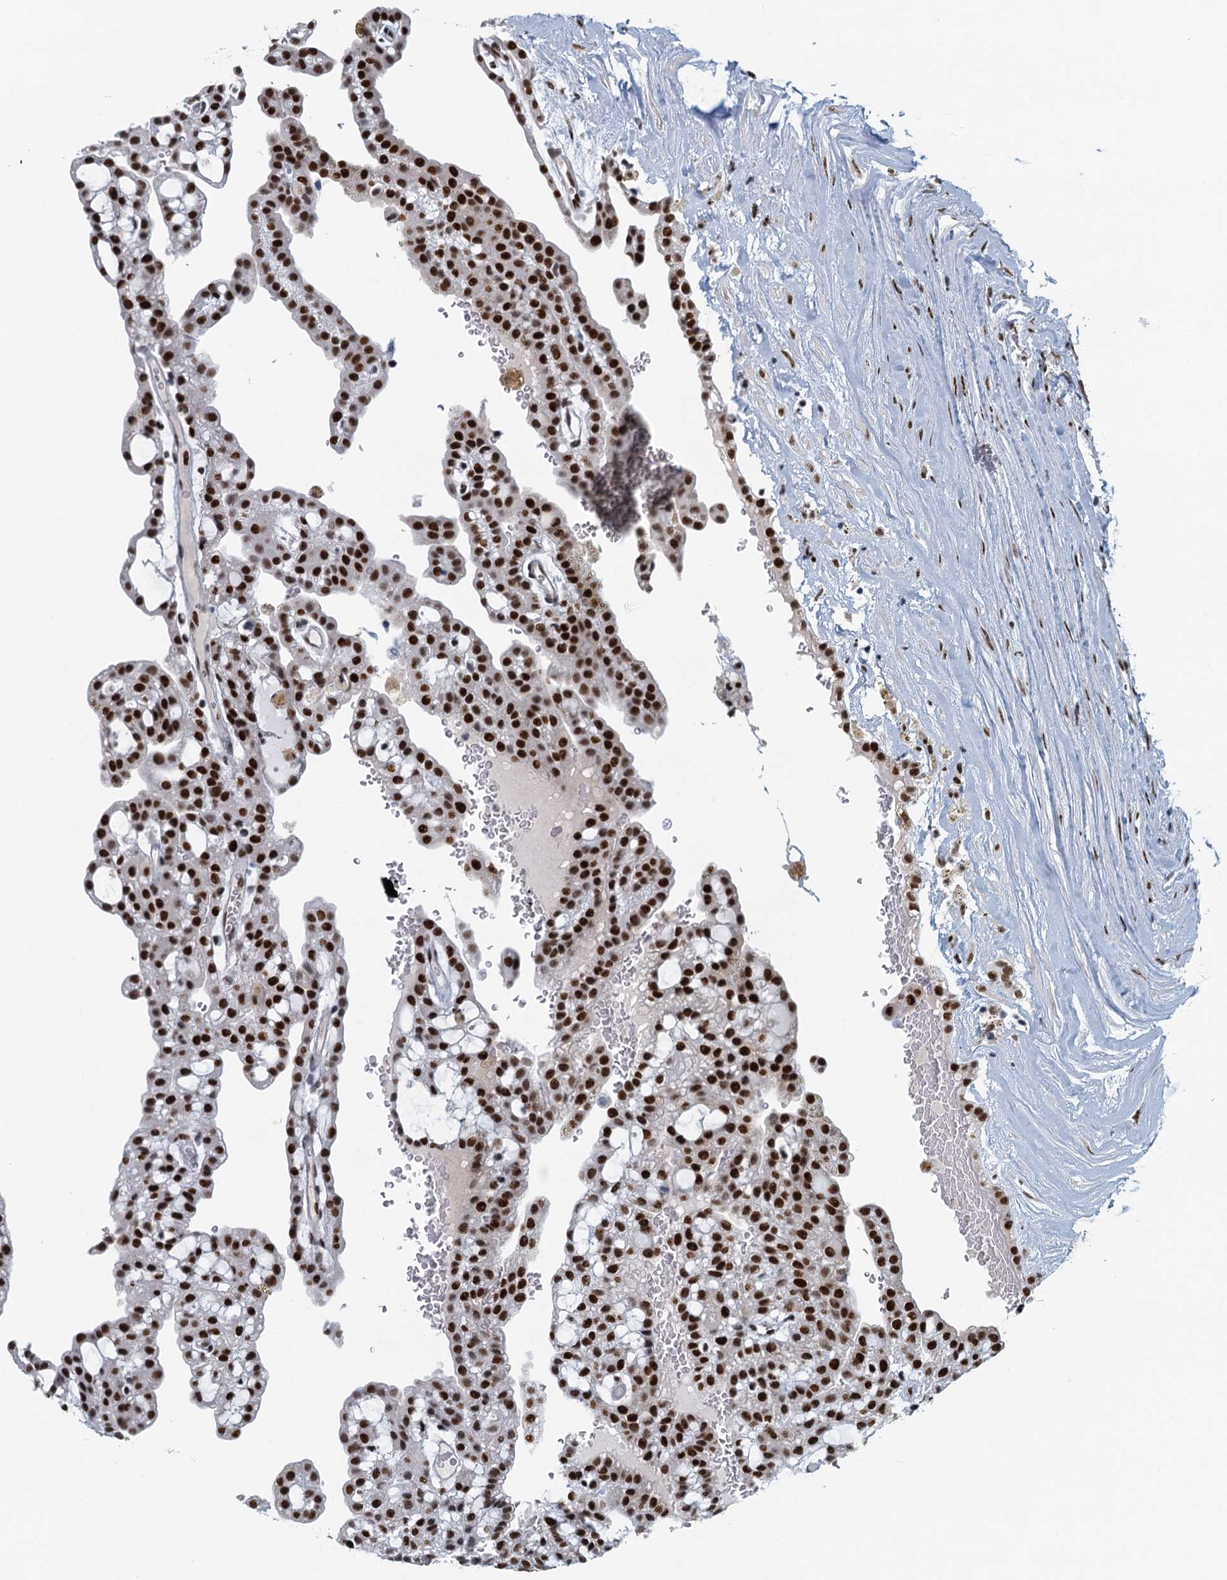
{"staining": {"intensity": "strong", "quantity": ">75%", "location": "nuclear"}, "tissue": "renal cancer", "cell_type": "Tumor cells", "image_type": "cancer", "snomed": [{"axis": "morphology", "description": "Adenocarcinoma, NOS"}, {"axis": "topography", "description": "Kidney"}], "caption": "Tumor cells reveal high levels of strong nuclear staining in about >75% of cells in adenocarcinoma (renal). (brown staining indicates protein expression, while blue staining denotes nuclei).", "gene": "TTLL9", "patient": {"sex": "male", "age": 63}}